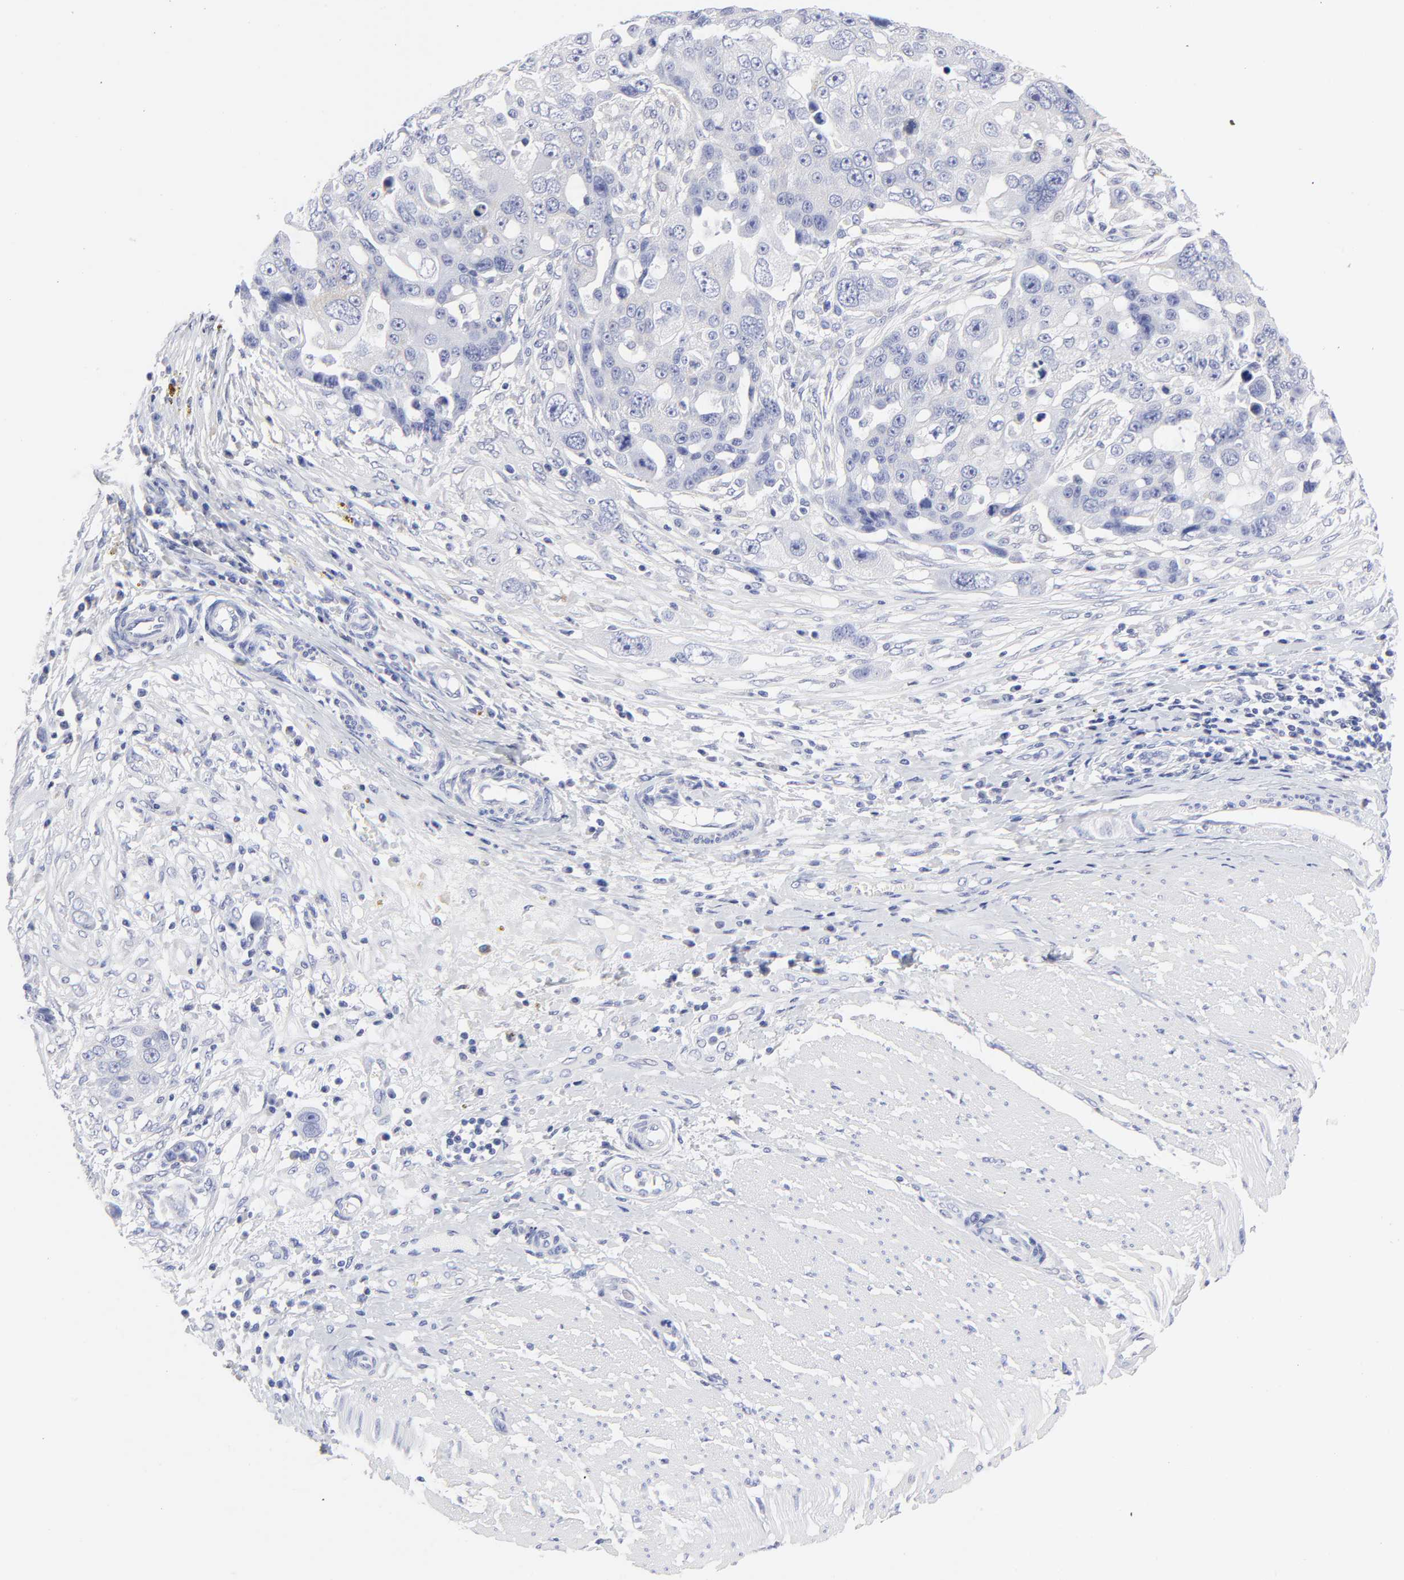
{"staining": {"intensity": "weak", "quantity": "<25%", "location": "cytoplasmic/membranous"}, "tissue": "ovarian cancer", "cell_type": "Tumor cells", "image_type": "cancer", "snomed": [{"axis": "morphology", "description": "Carcinoma, endometroid"}, {"axis": "topography", "description": "Ovary"}], "caption": "Tumor cells show no significant protein positivity in ovarian cancer.", "gene": "DUSP9", "patient": {"sex": "female", "age": 75}}